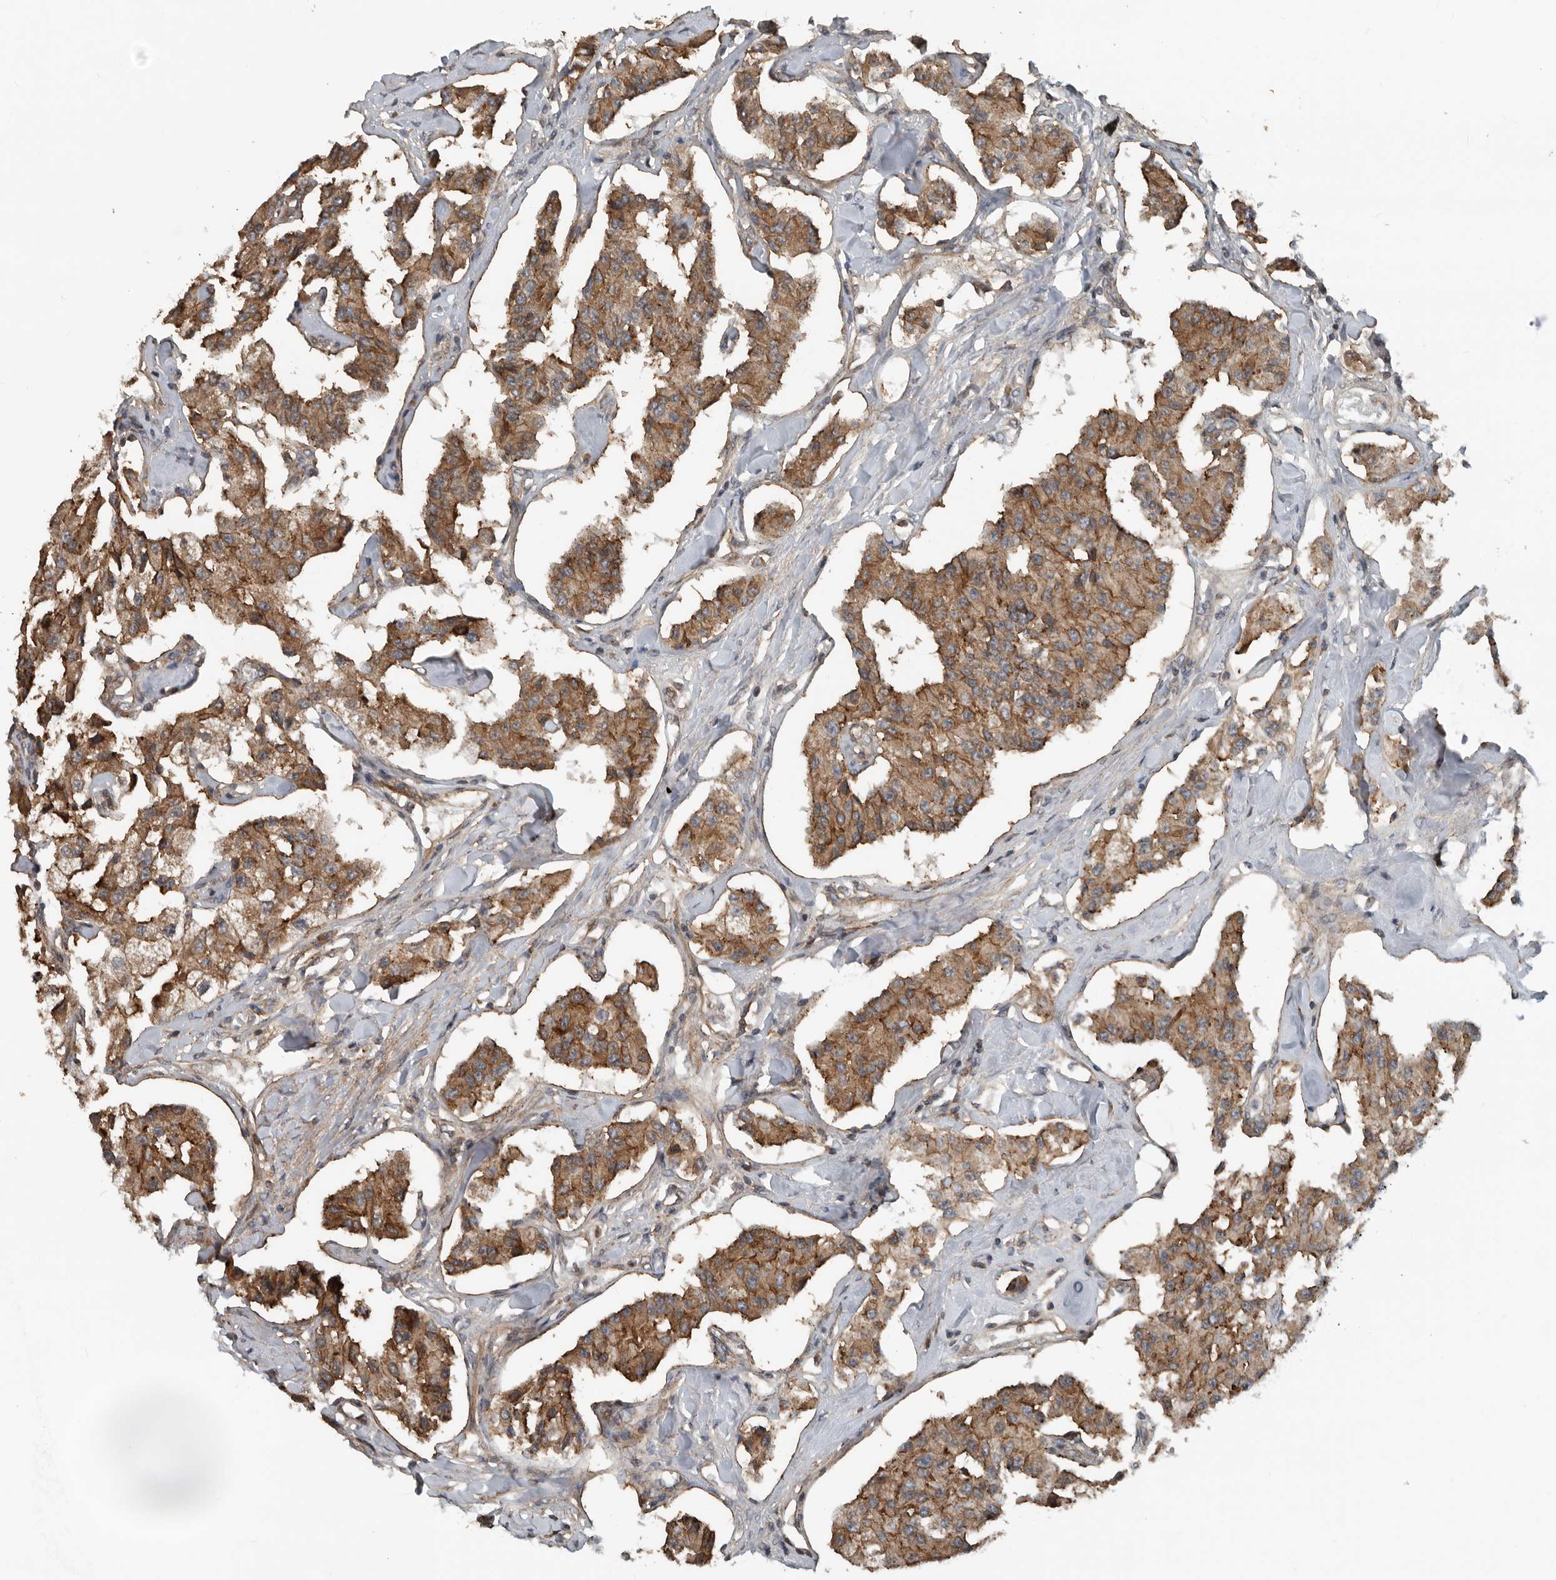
{"staining": {"intensity": "moderate", "quantity": ">75%", "location": "cytoplasmic/membranous"}, "tissue": "carcinoid", "cell_type": "Tumor cells", "image_type": "cancer", "snomed": [{"axis": "morphology", "description": "Carcinoid, malignant, NOS"}, {"axis": "topography", "description": "Pancreas"}], "caption": "Moderate cytoplasmic/membranous protein positivity is appreciated in approximately >75% of tumor cells in carcinoid (malignant). The staining was performed using DAB (3,3'-diaminobenzidine) to visualize the protein expression in brown, while the nuclei were stained in blue with hematoxylin (Magnification: 20x).", "gene": "AMFR", "patient": {"sex": "male", "age": 41}}